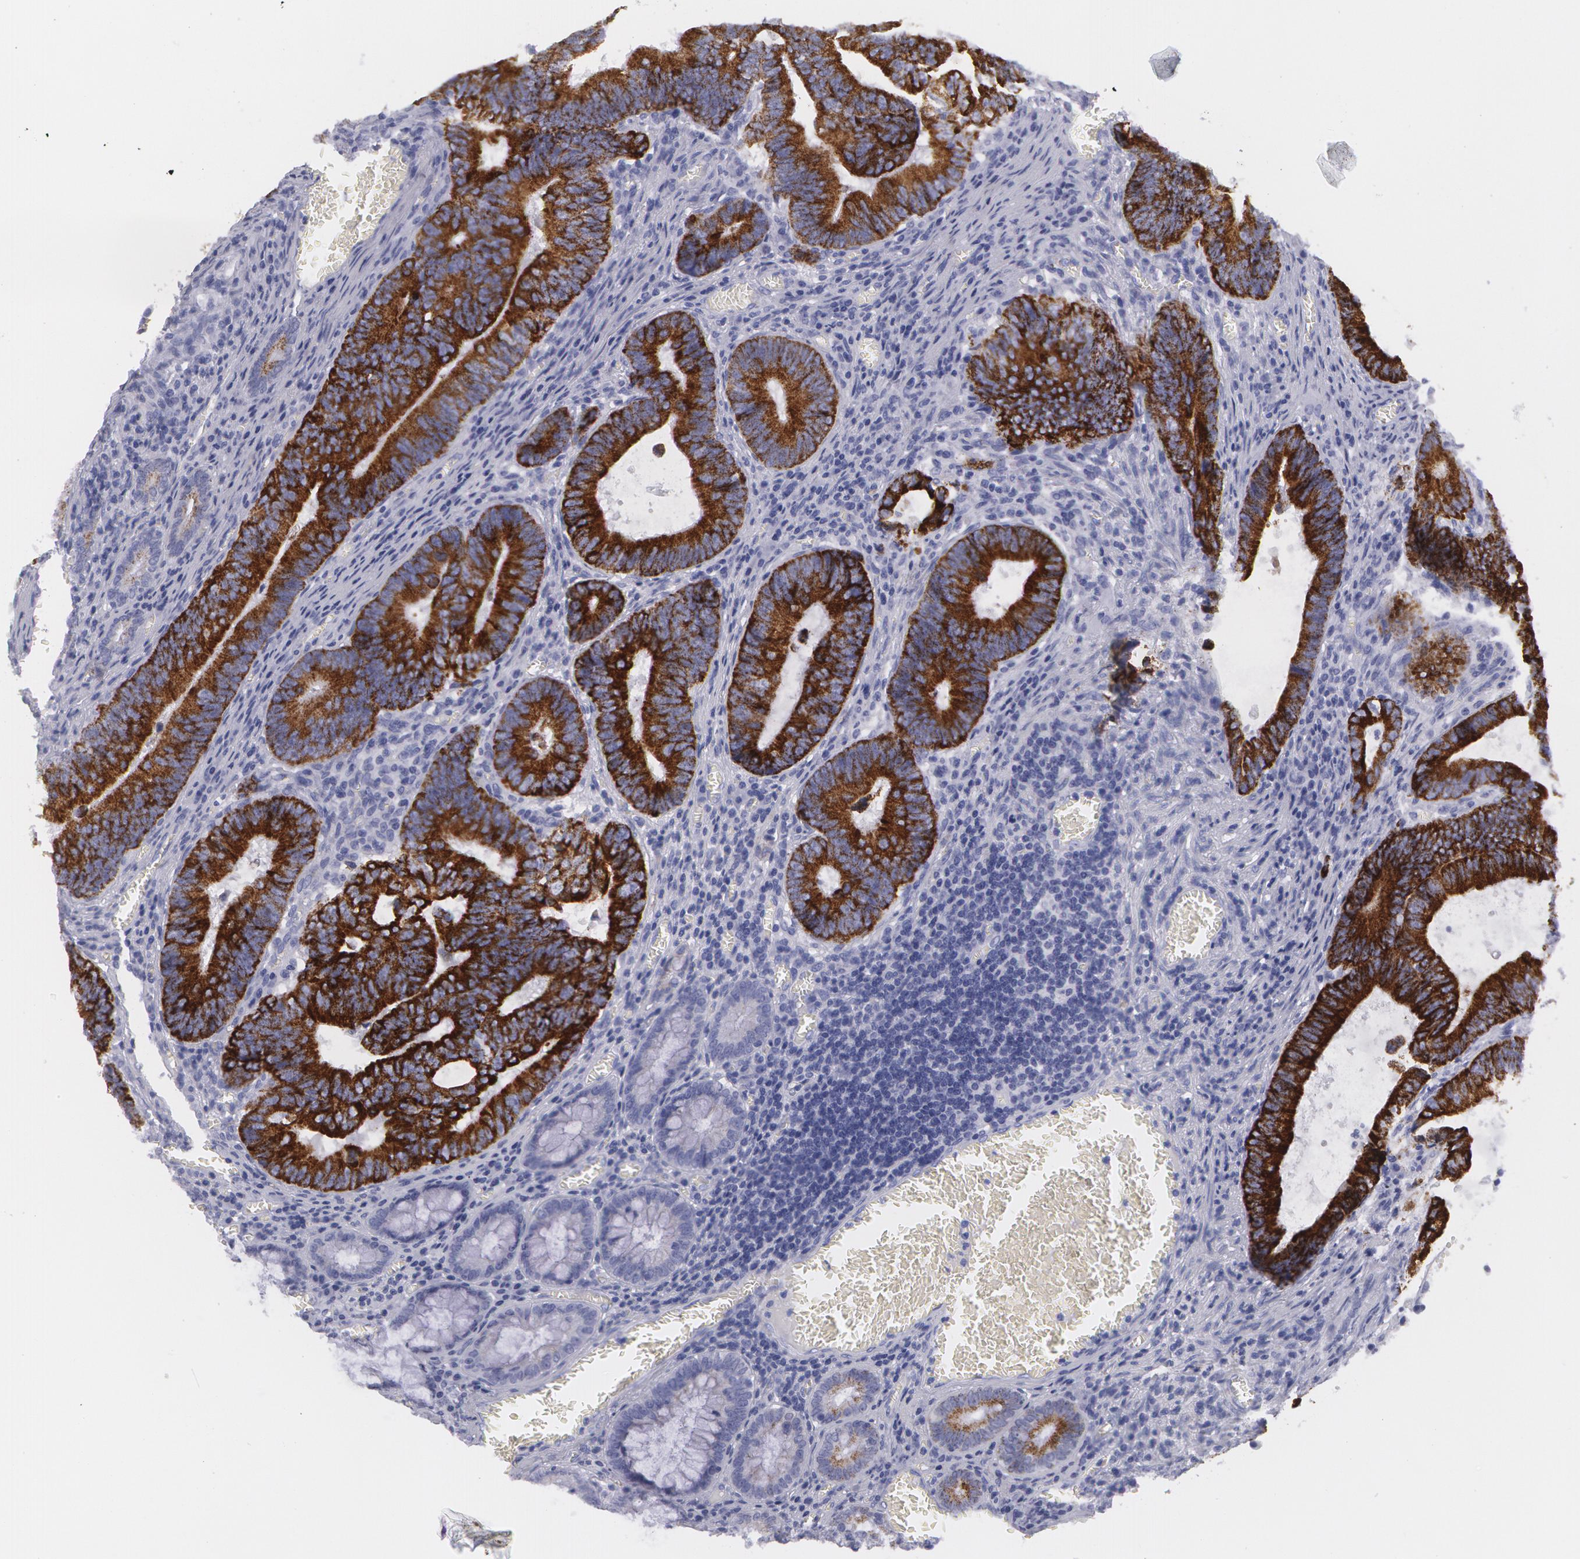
{"staining": {"intensity": "strong", "quantity": ">75%", "location": "cytoplasmic/membranous"}, "tissue": "colorectal cancer", "cell_type": "Tumor cells", "image_type": "cancer", "snomed": [{"axis": "morphology", "description": "Adenocarcinoma, NOS"}, {"axis": "topography", "description": "Rectum"}], "caption": "Tumor cells reveal high levels of strong cytoplasmic/membranous expression in approximately >75% of cells in colorectal cancer.", "gene": "AMACR", "patient": {"sex": "female", "age": 98}}